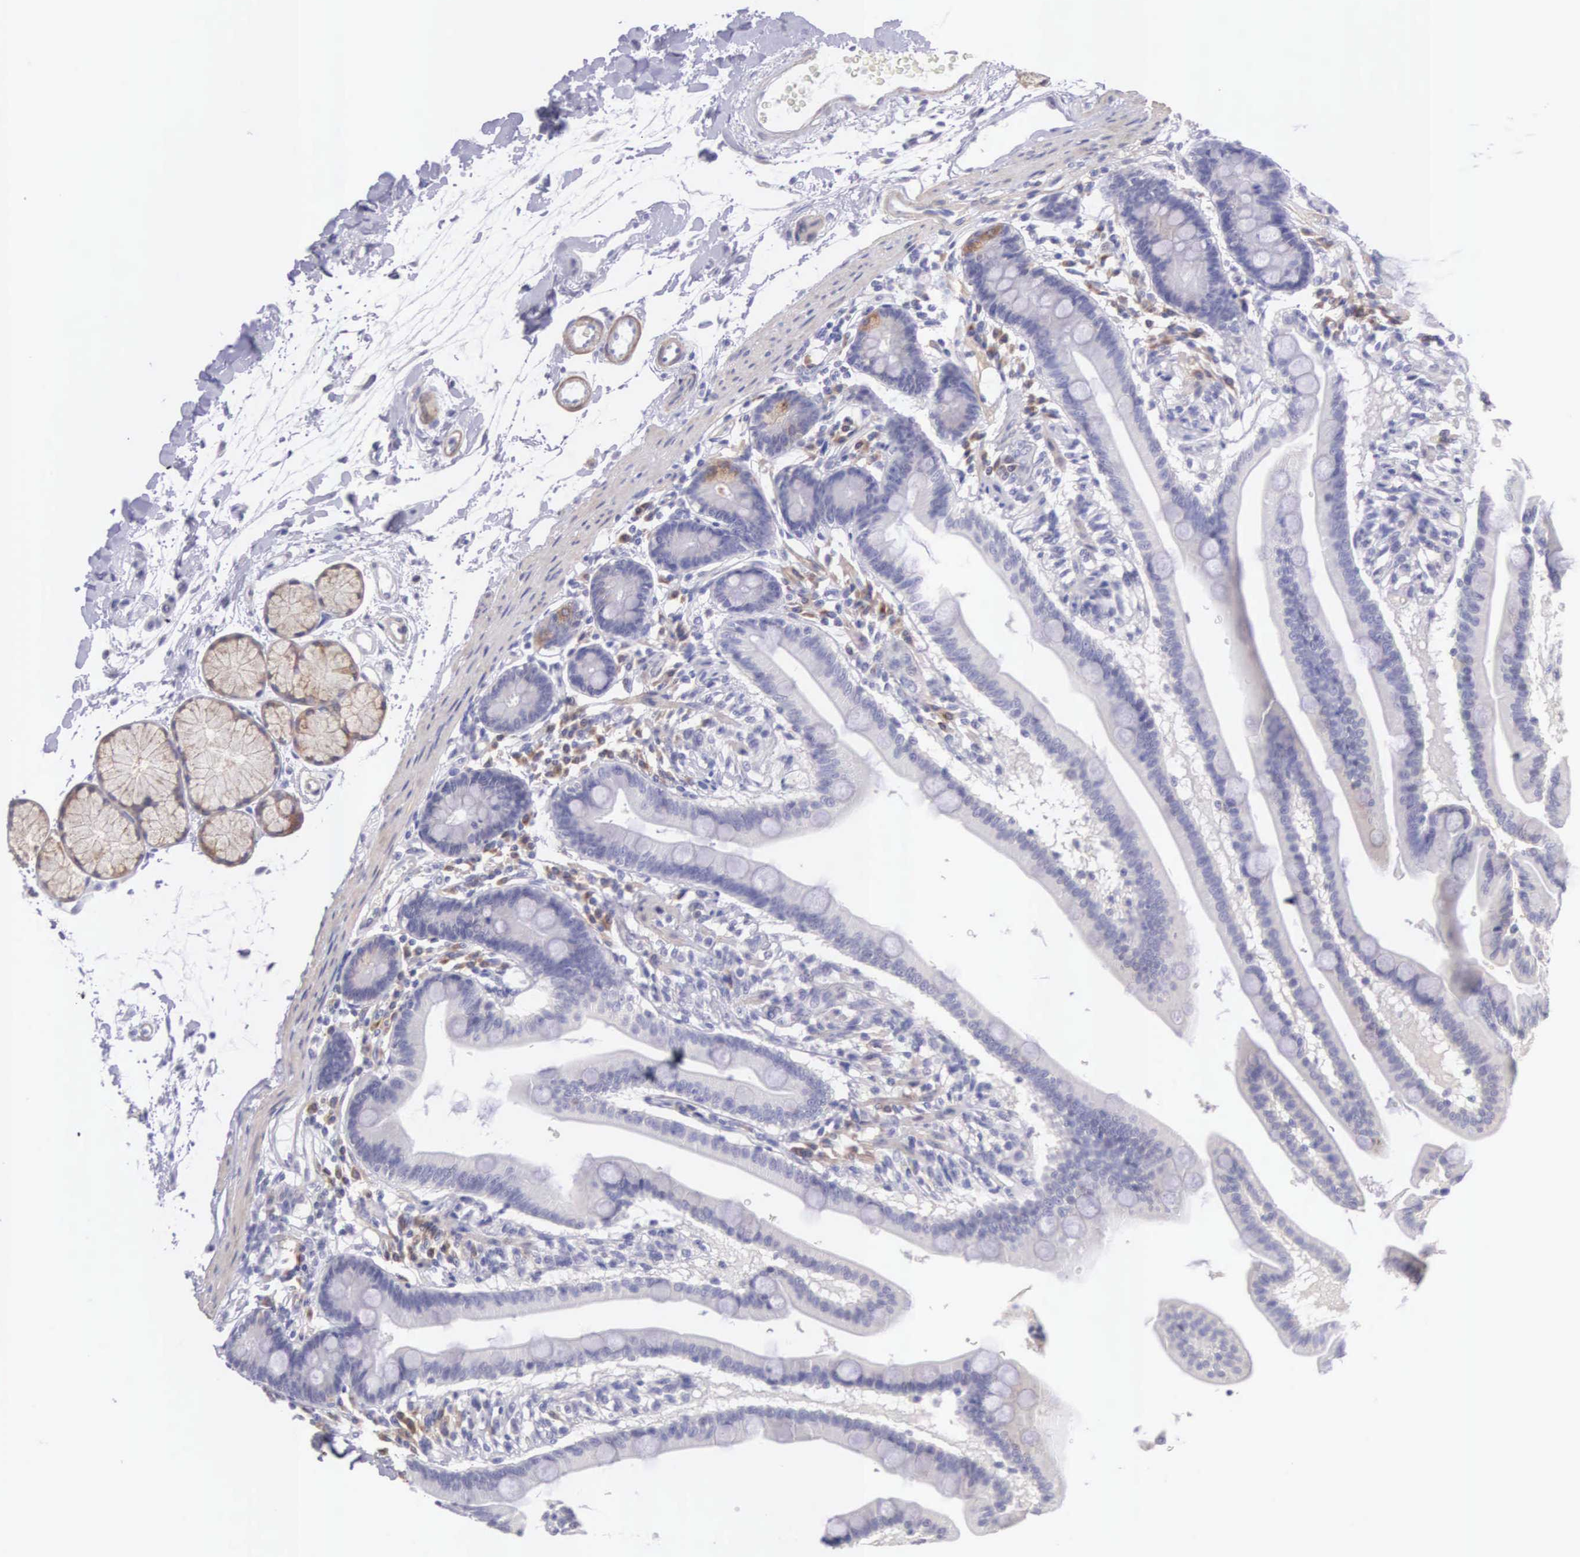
{"staining": {"intensity": "moderate", "quantity": "<25%", "location": "cytoplasmic/membranous"}, "tissue": "duodenum", "cell_type": "Glandular cells", "image_type": "normal", "snomed": [{"axis": "morphology", "description": "Normal tissue, NOS"}, {"axis": "topography", "description": "Duodenum"}], "caption": "A high-resolution micrograph shows immunohistochemistry staining of benign duodenum, which exhibits moderate cytoplasmic/membranous expression in about <25% of glandular cells. Using DAB (3,3'-diaminobenzidine) (brown) and hematoxylin (blue) stains, captured at high magnification using brightfield microscopy.", "gene": "ARFGAP3", "patient": {"sex": "female", "age": 77}}